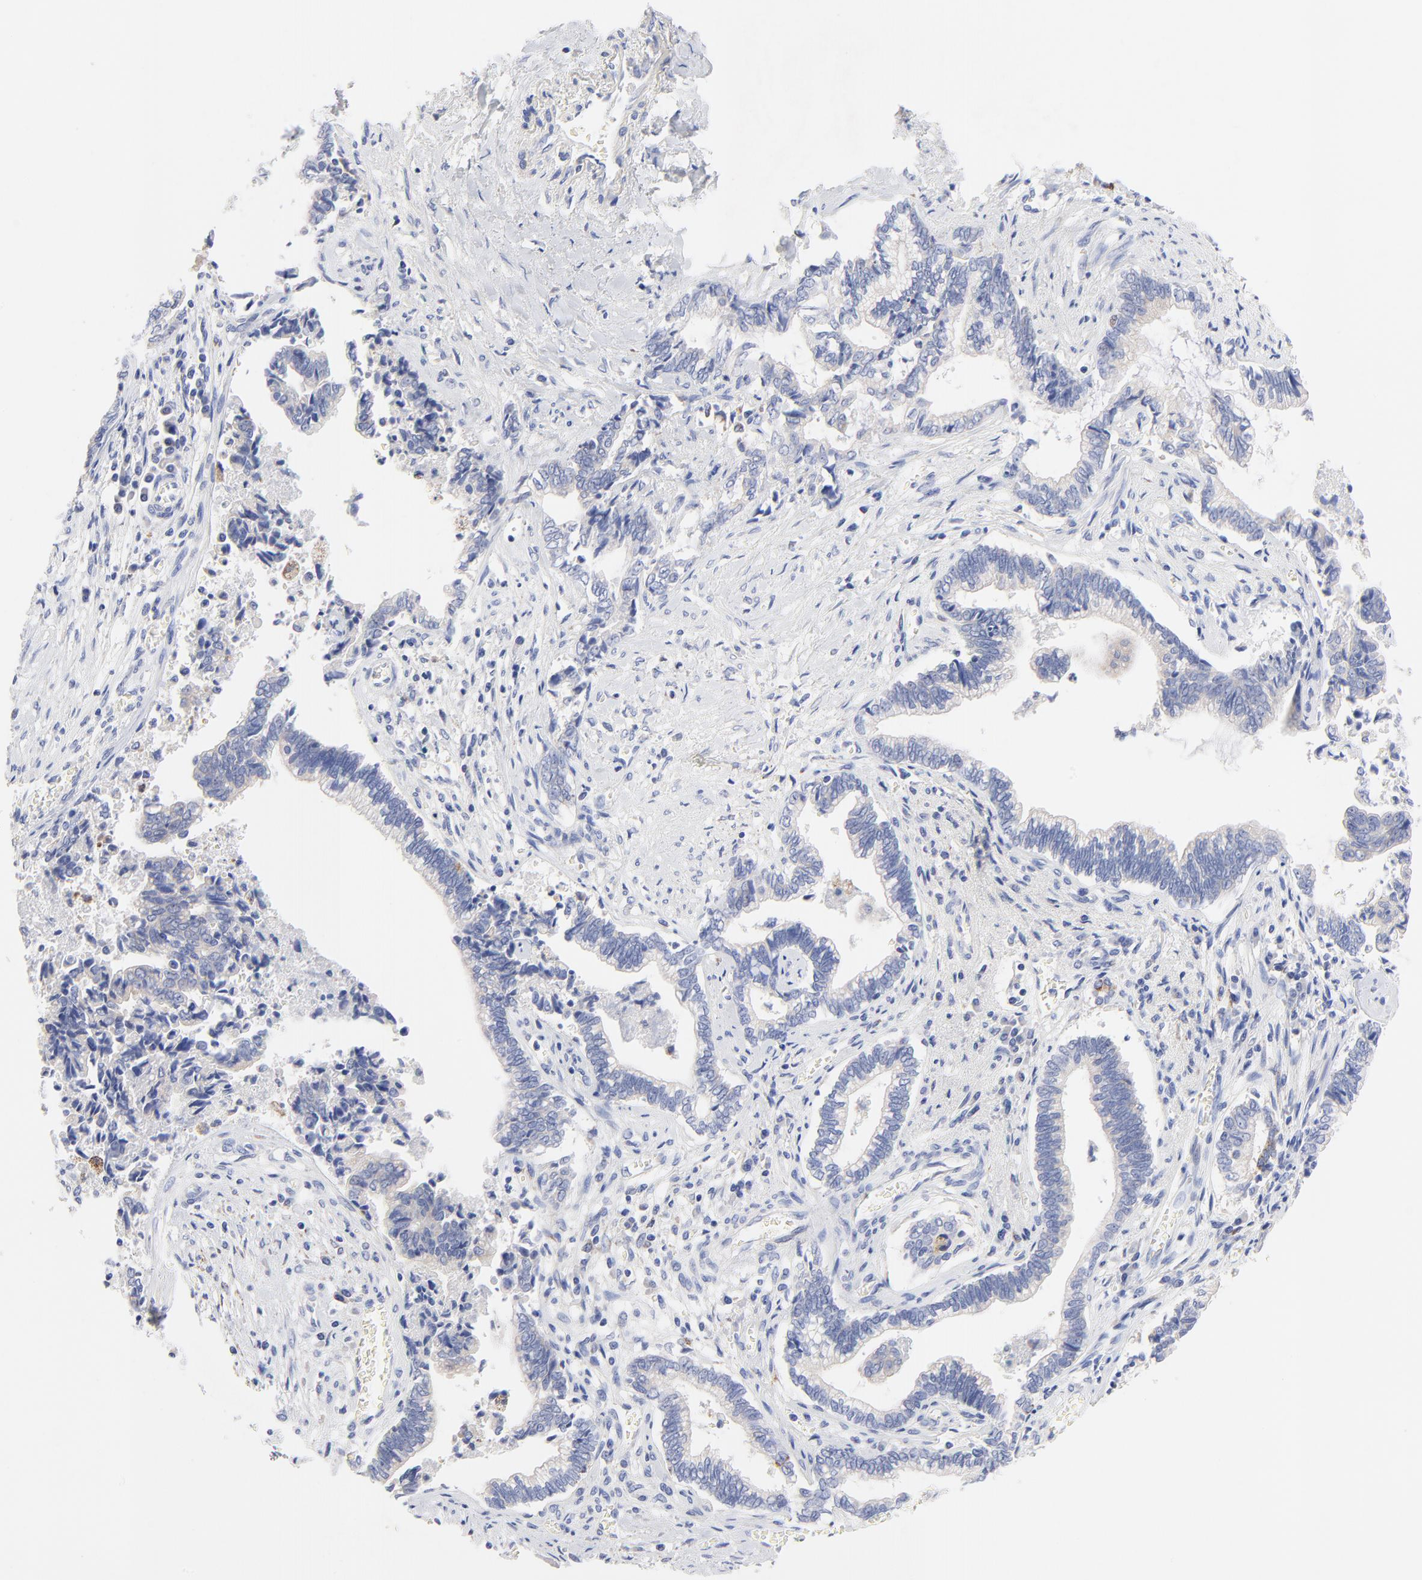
{"staining": {"intensity": "moderate", "quantity": "<25%", "location": "cytoplasmic/membranous"}, "tissue": "liver cancer", "cell_type": "Tumor cells", "image_type": "cancer", "snomed": [{"axis": "morphology", "description": "Cholangiocarcinoma"}, {"axis": "topography", "description": "Liver"}], "caption": "Moderate cytoplasmic/membranous positivity for a protein is appreciated in about <25% of tumor cells of liver cancer using immunohistochemistry (IHC).", "gene": "FBXO10", "patient": {"sex": "male", "age": 57}}